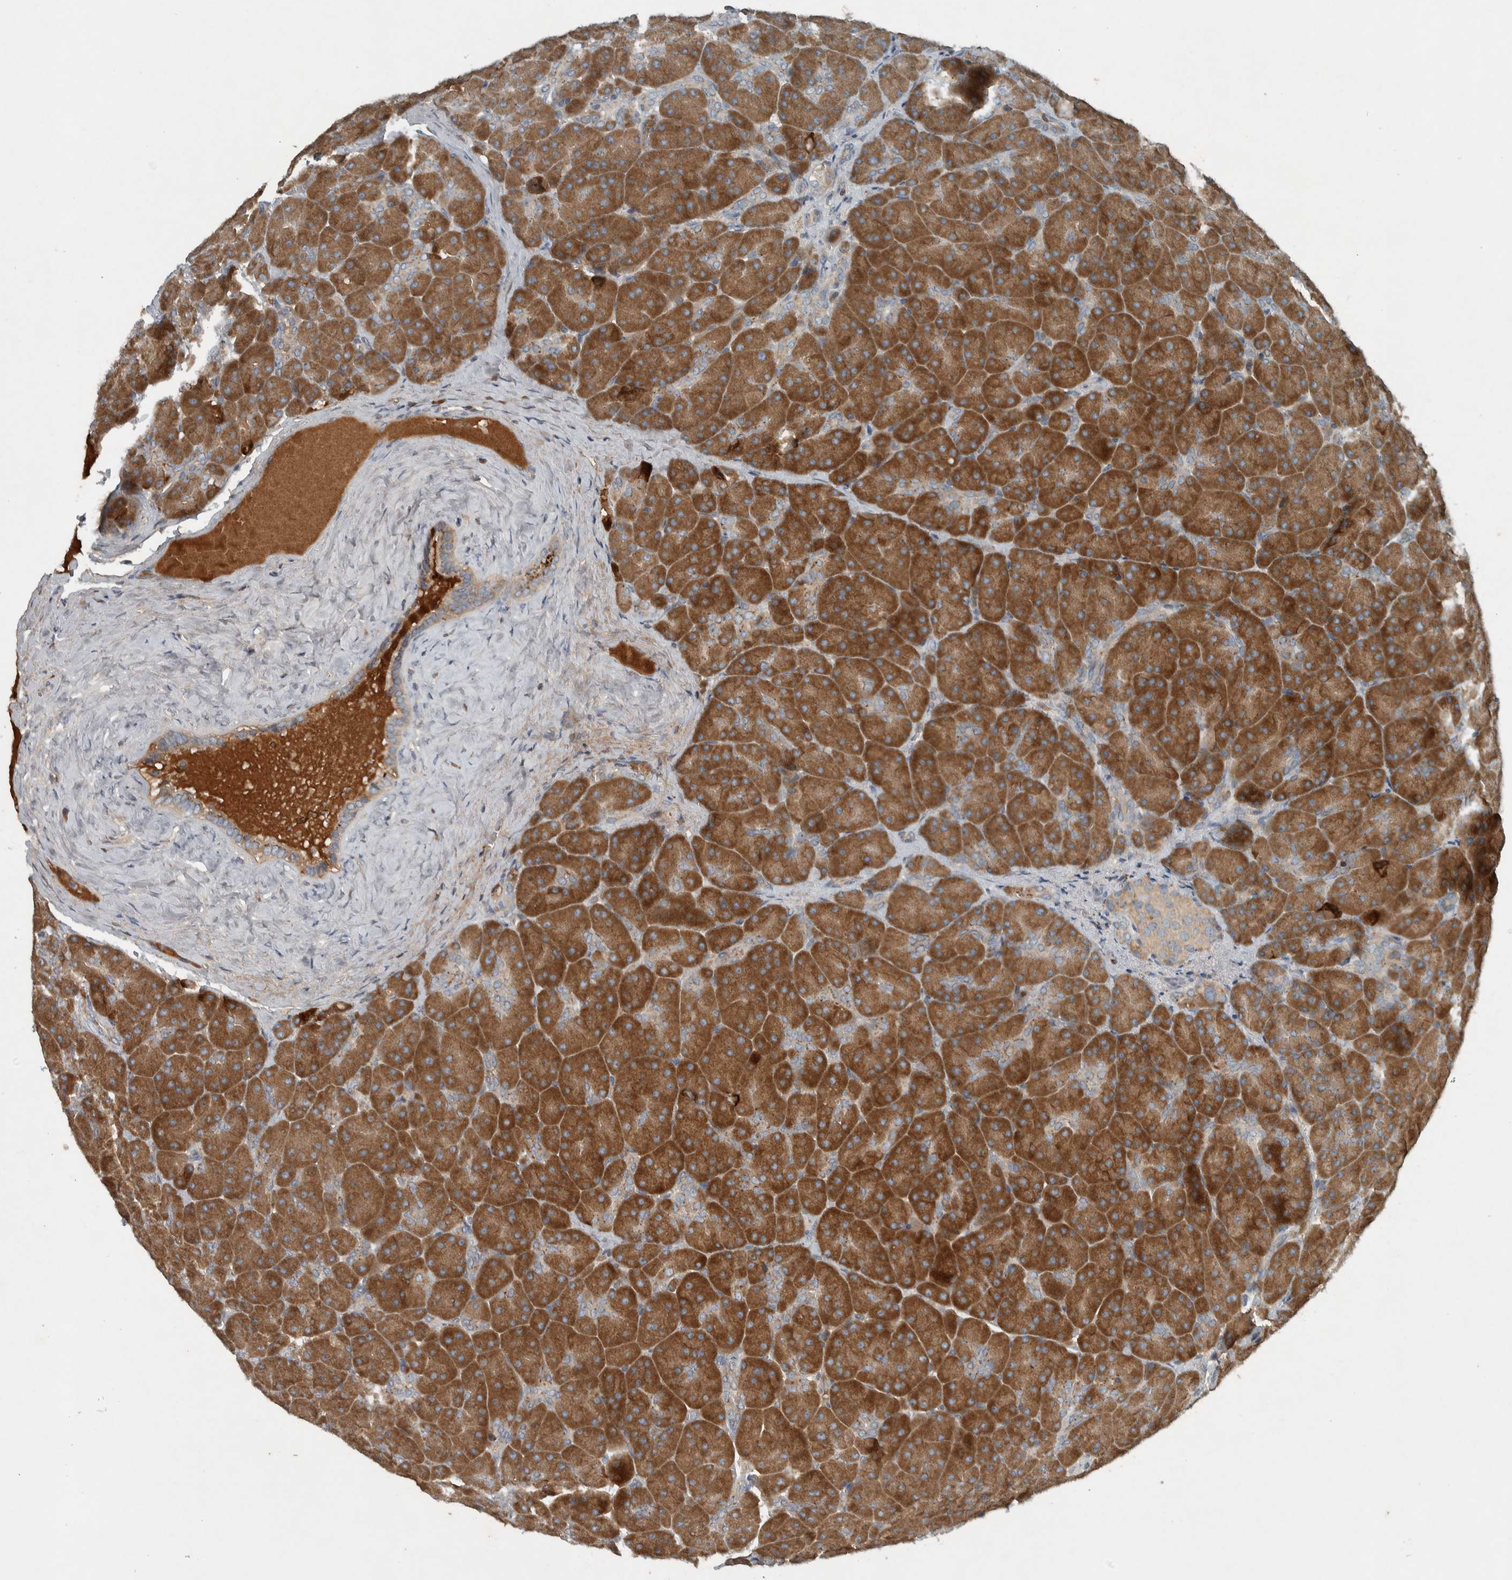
{"staining": {"intensity": "strong", "quantity": ">75%", "location": "cytoplasmic/membranous"}, "tissue": "pancreas", "cell_type": "Exocrine glandular cells", "image_type": "normal", "snomed": [{"axis": "morphology", "description": "Normal tissue, NOS"}, {"axis": "topography", "description": "Pancreas"}], "caption": "Pancreas stained with IHC displays strong cytoplasmic/membranous expression in approximately >75% of exocrine glandular cells.", "gene": "CLCN2", "patient": {"sex": "male", "age": 66}}